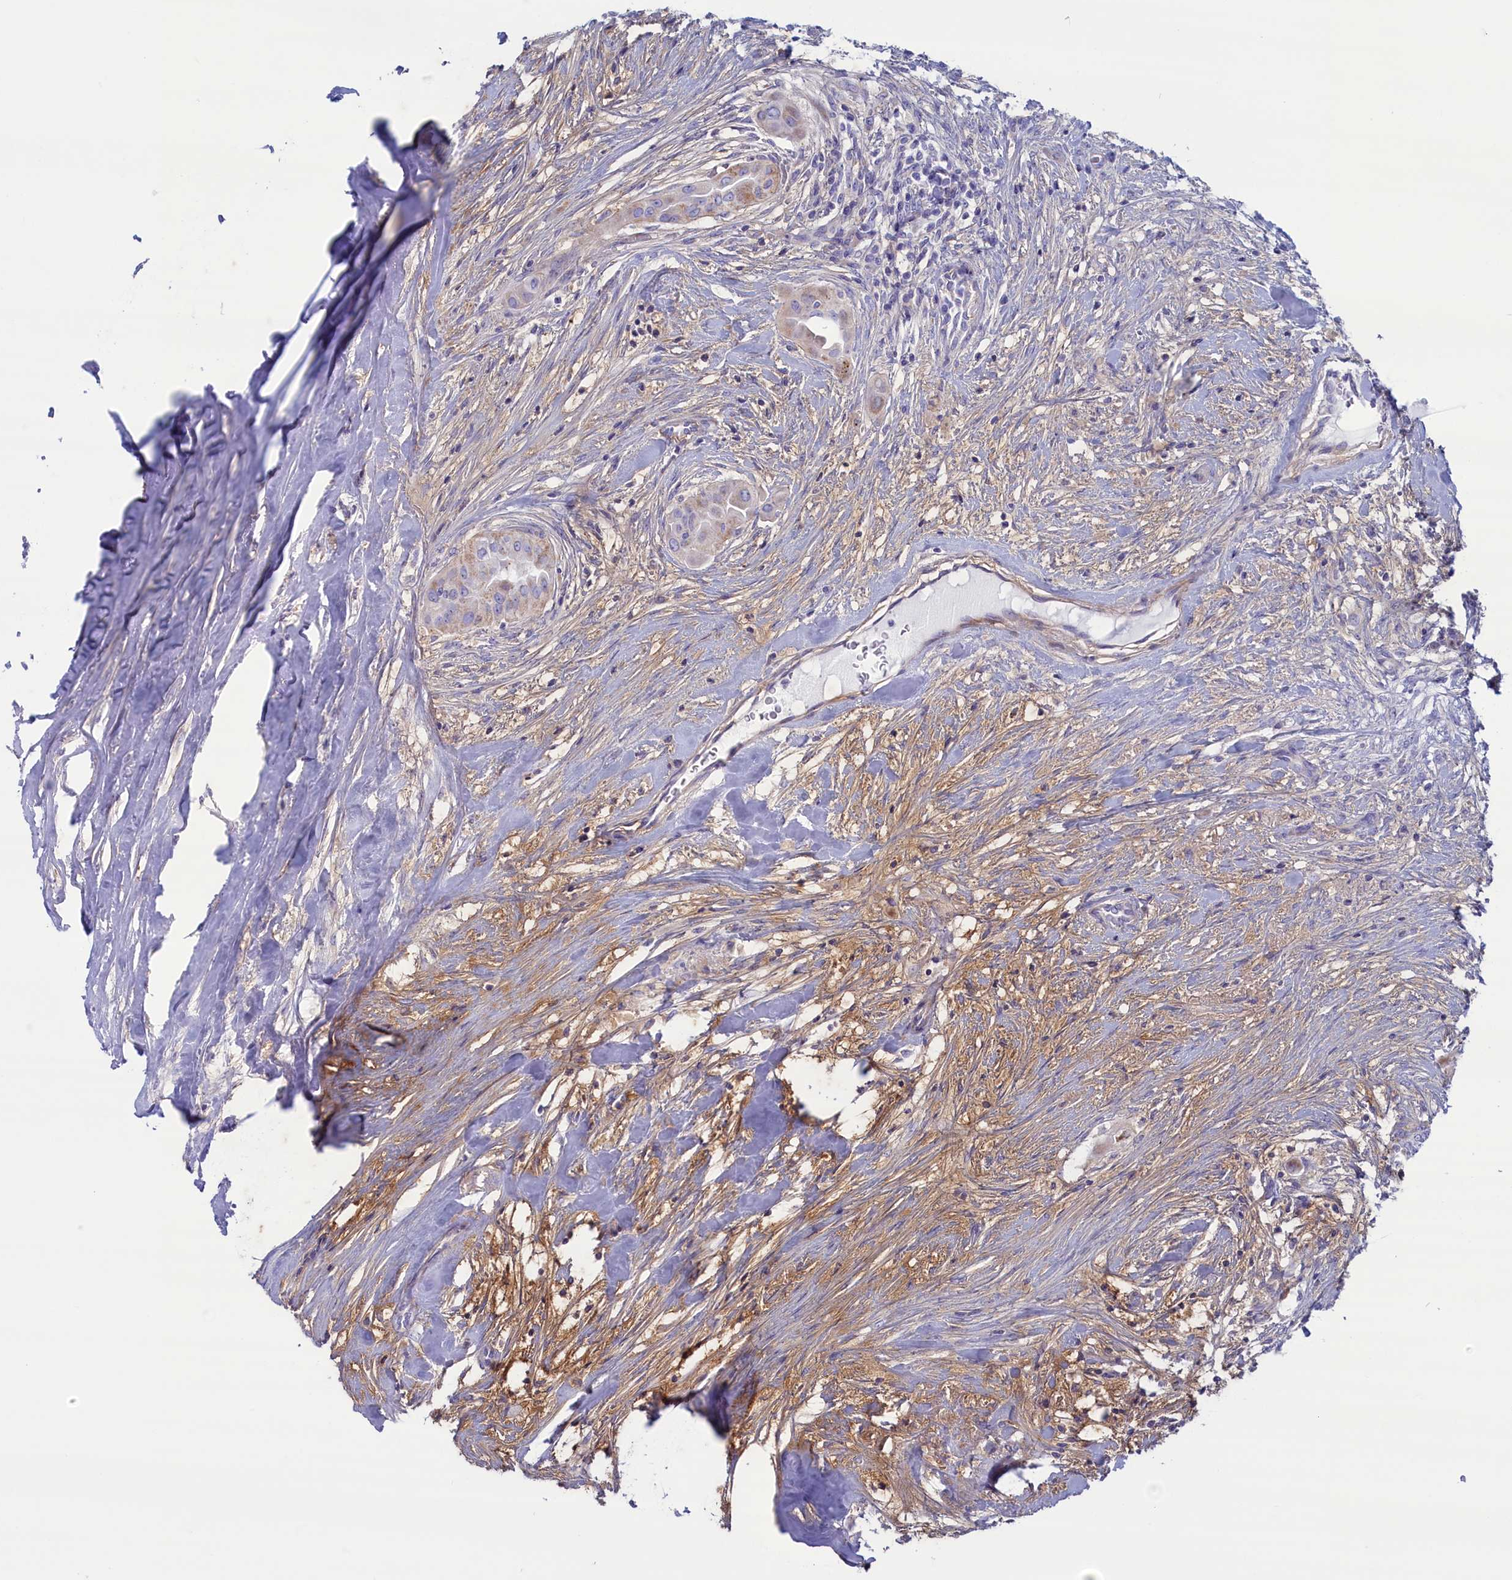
{"staining": {"intensity": "weak", "quantity": "<25%", "location": "cytoplasmic/membranous"}, "tissue": "thyroid cancer", "cell_type": "Tumor cells", "image_type": "cancer", "snomed": [{"axis": "morphology", "description": "Papillary adenocarcinoma, NOS"}, {"axis": "topography", "description": "Thyroid gland"}], "caption": "This is a micrograph of IHC staining of papillary adenocarcinoma (thyroid), which shows no staining in tumor cells.", "gene": "MPV17L2", "patient": {"sex": "female", "age": 59}}